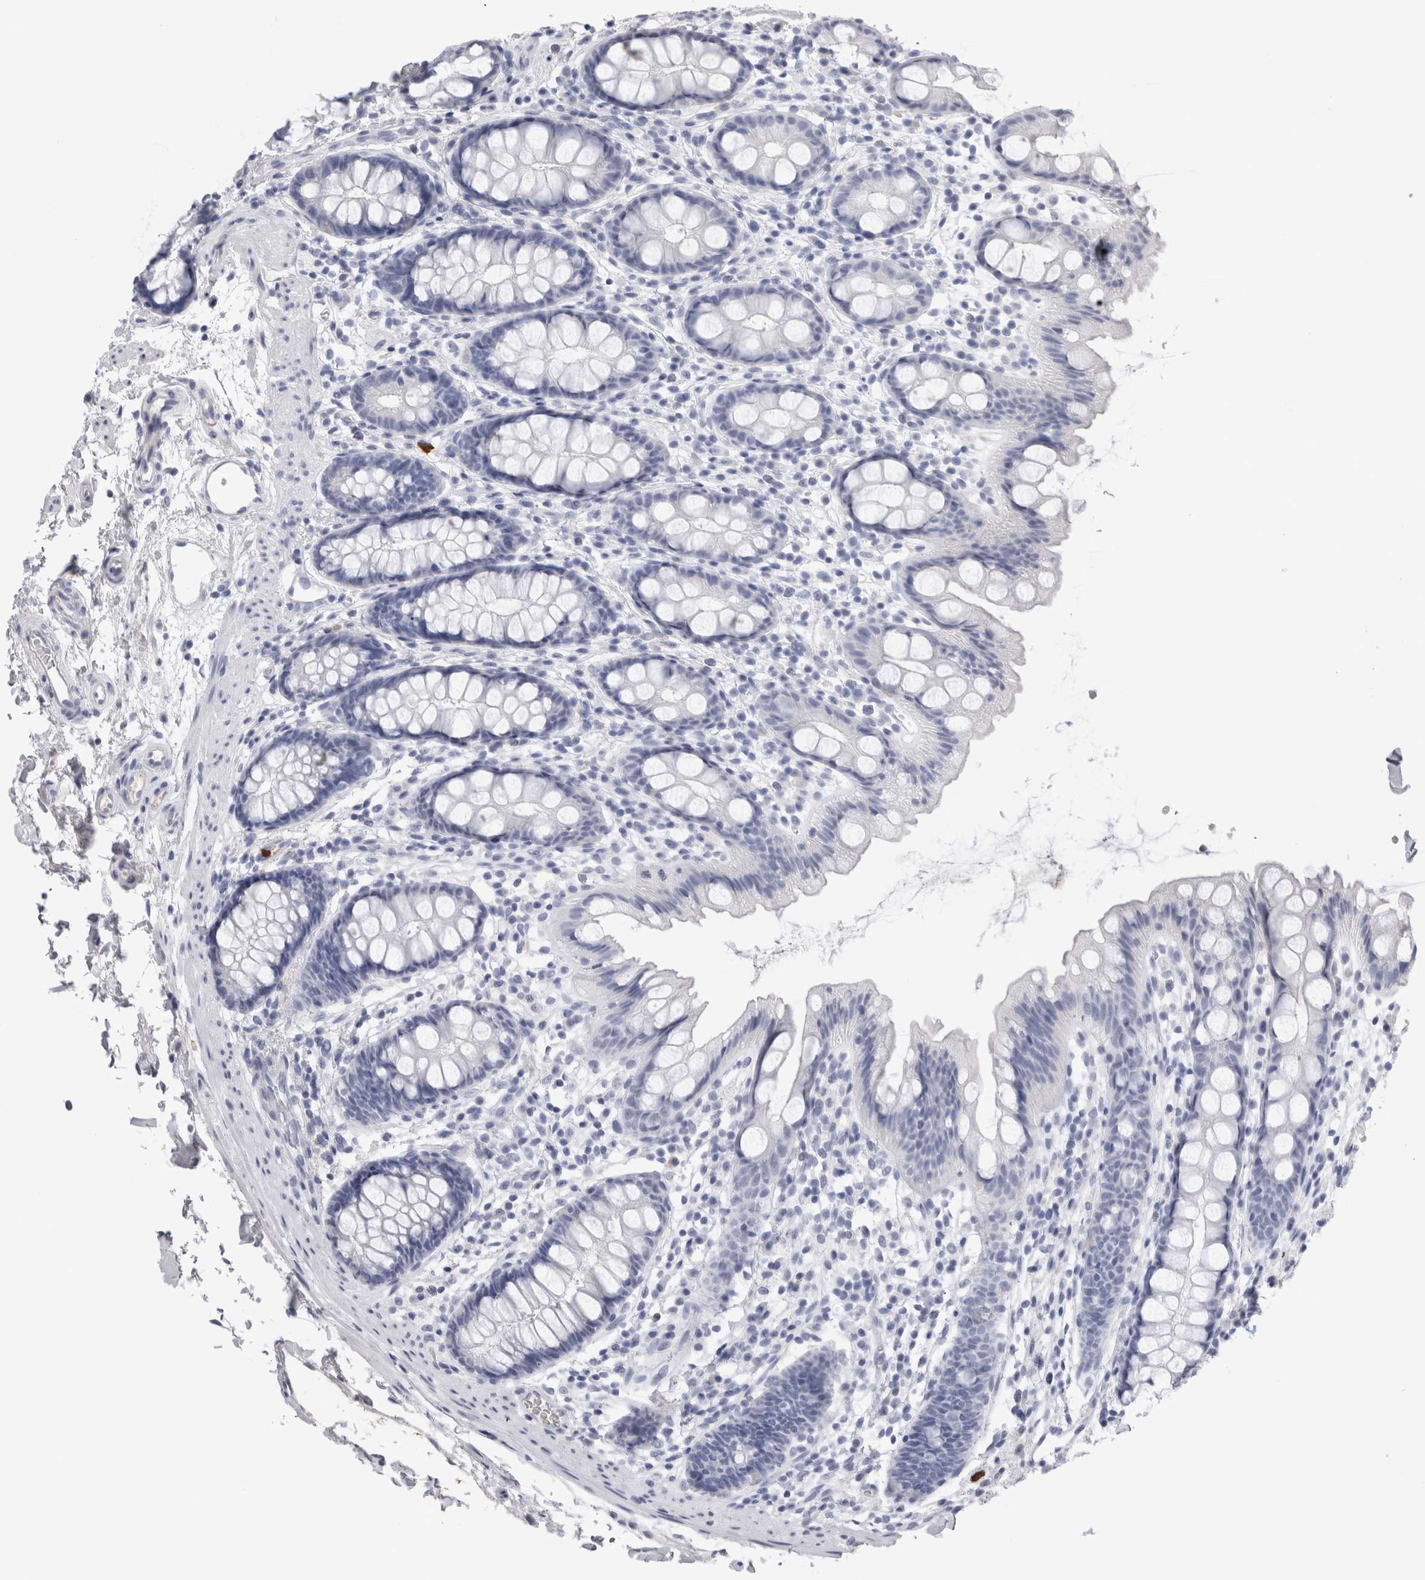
{"staining": {"intensity": "negative", "quantity": "none", "location": "none"}, "tissue": "rectum", "cell_type": "Glandular cells", "image_type": "normal", "snomed": [{"axis": "morphology", "description": "Normal tissue, NOS"}, {"axis": "topography", "description": "Rectum"}], "caption": "This micrograph is of unremarkable rectum stained with immunohistochemistry to label a protein in brown with the nuclei are counter-stained blue. There is no staining in glandular cells. The staining was performed using DAB (3,3'-diaminobenzidine) to visualize the protein expression in brown, while the nuclei were stained in blue with hematoxylin (Magnification: 20x).", "gene": "S100A12", "patient": {"sex": "female", "age": 65}}